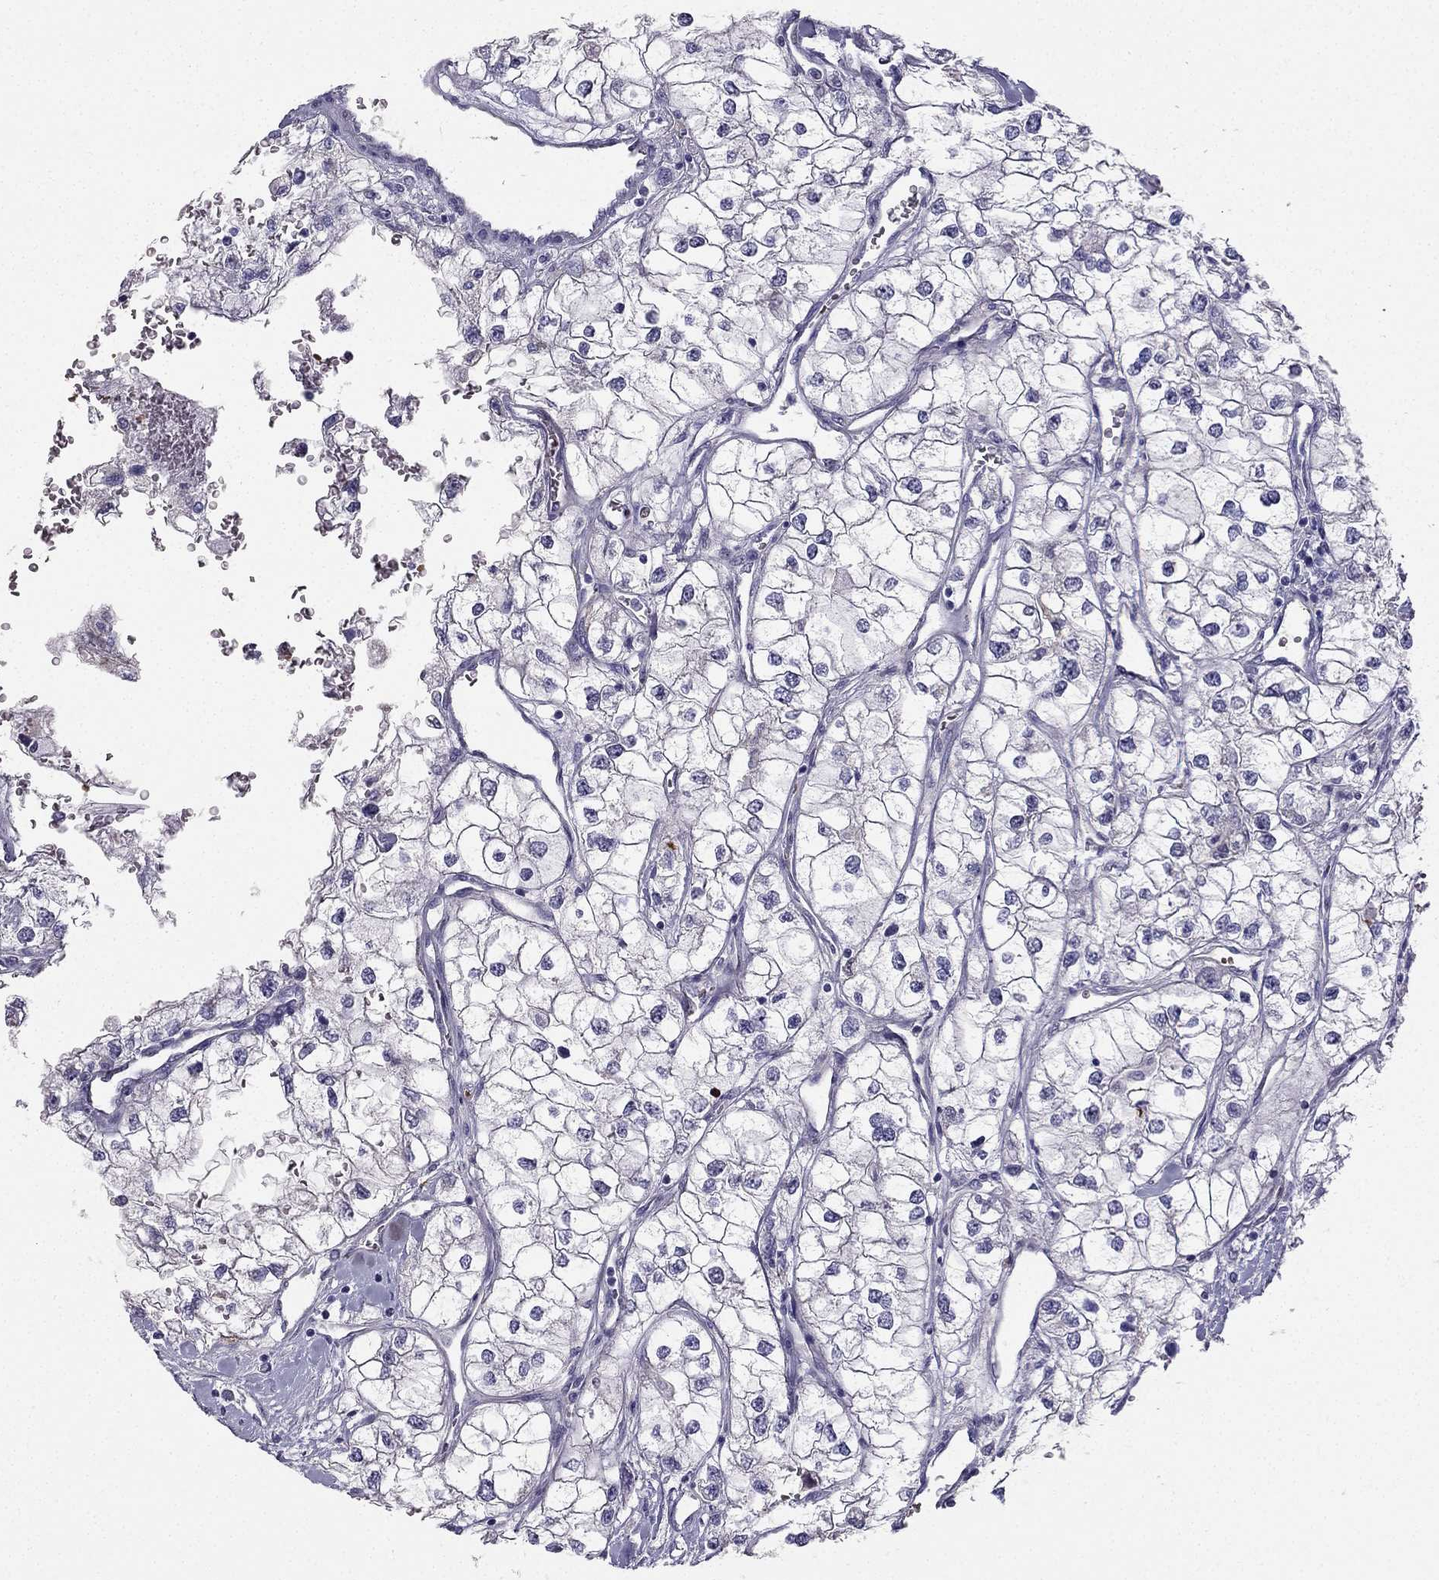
{"staining": {"intensity": "negative", "quantity": "none", "location": "none"}, "tissue": "renal cancer", "cell_type": "Tumor cells", "image_type": "cancer", "snomed": [{"axis": "morphology", "description": "Adenocarcinoma, NOS"}, {"axis": "topography", "description": "Kidney"}], "caption": "Immunohistochemistry (IHC) photomicrograph of neoplastic tissue: renal cancer (adenocarcinoma) stained with DAB (3,3'-diaminobenzidine) reveals no significant protein staining in tumor cells. (DAB IHC visualized using brightfield microscopy, high magnification).", "gene": "RSPH14", "patient": {"sex": "male", "age": 59}}